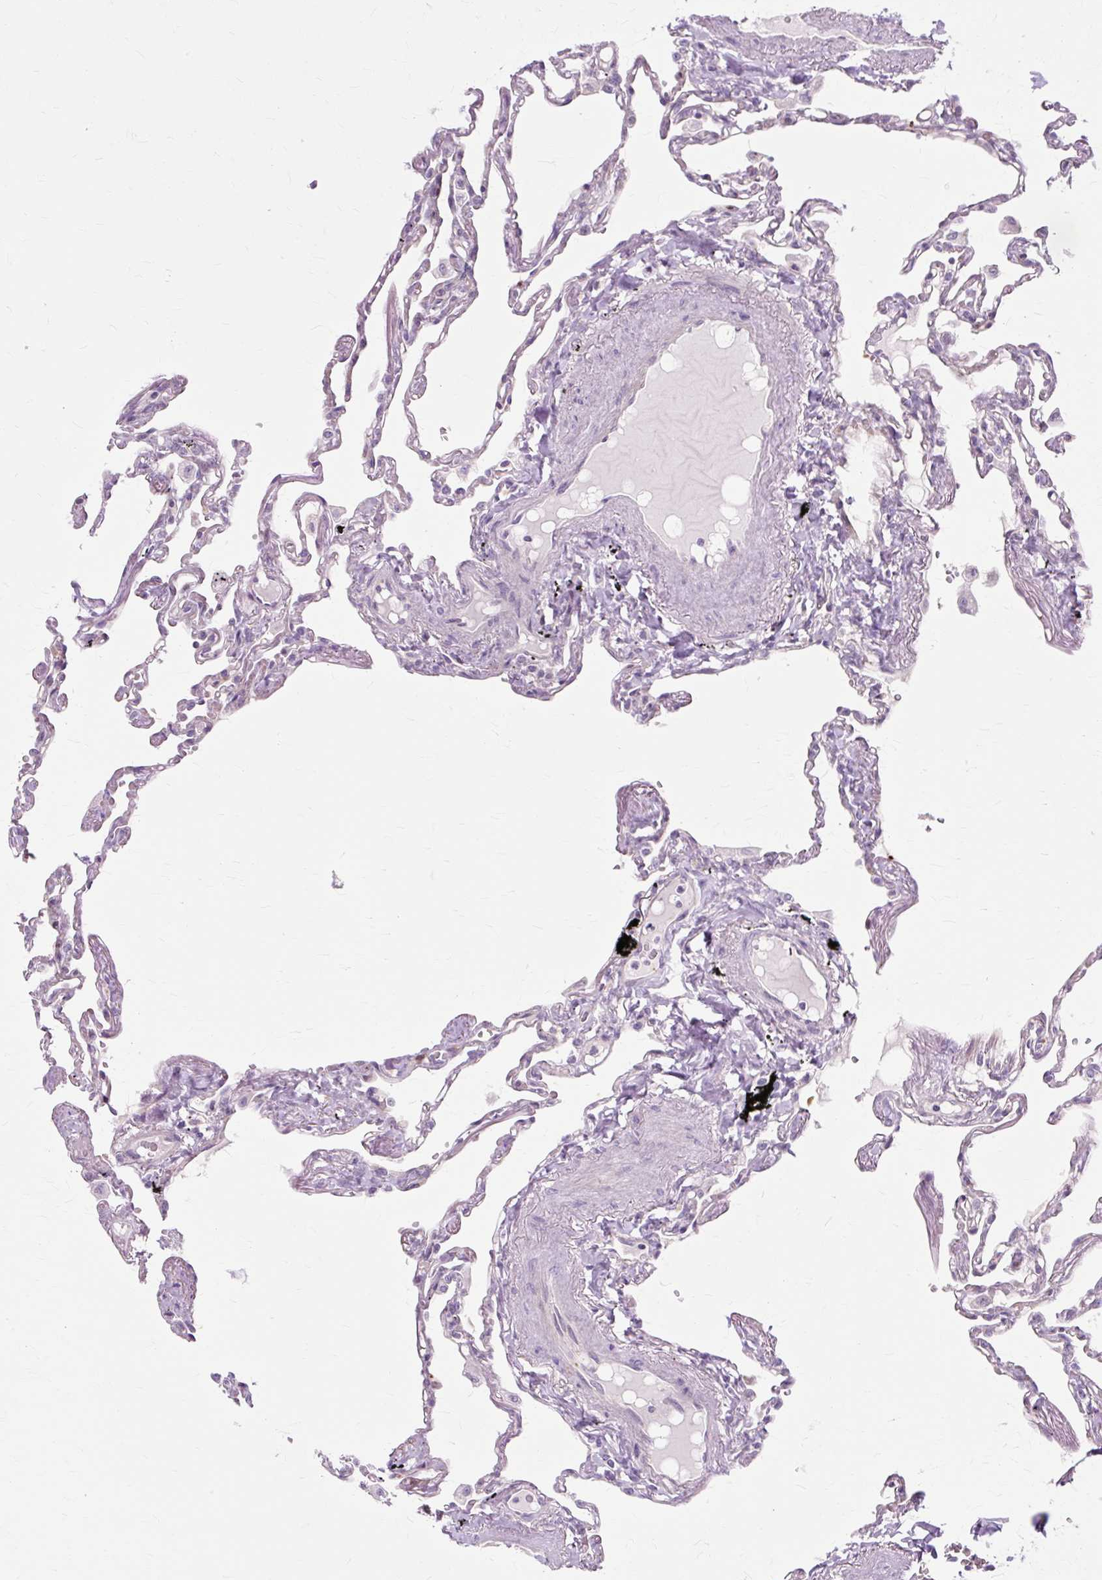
{"staining": {"intensity": "negative", "quantity": "none", "location": "none"}, "tissue": "lung", "cell_type": "Alveolar cells", "image_type": "normal", "snomed": [{"axis": "morphology", "description": "Normal tissue, NOS"}, {"axis": "topography", "description": "Lung"}], "caption": "Human lung stained for a protein using immunohistochemistry demonstrates no positivity in alveolar cells.", "gene": "ZNF35", "patient": {"sex": "female", "age": 67}}